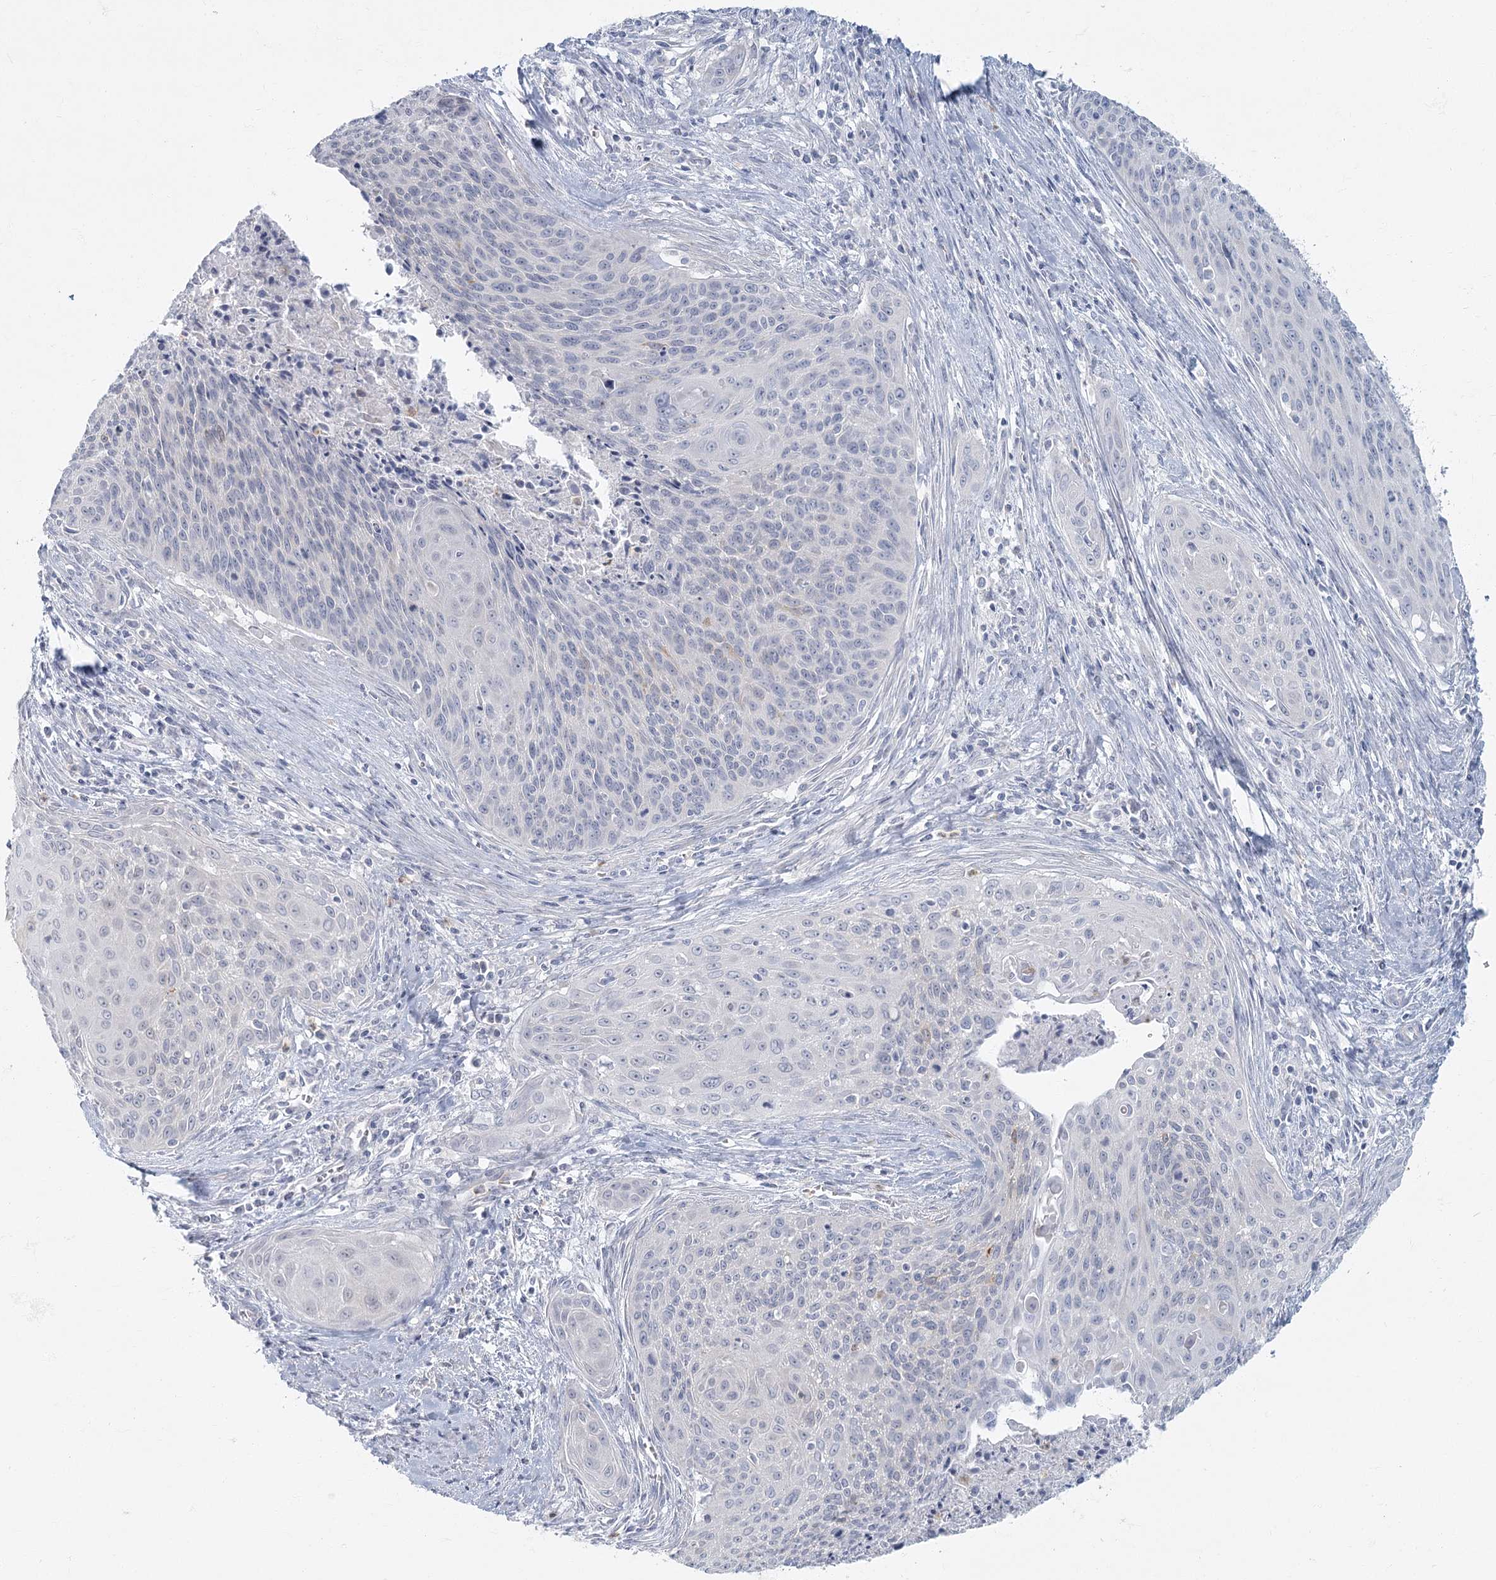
{"staining": {"intensity": "negative", "quantity": "none", "location": "none"}, "tissue": "cervical cancer", "cell_type": "Tumor cells", "image_type": "cancer", "snomed": [{"axis": "morphology", "description": "Squamous cell carcinoma, NOS"}, {"axis": "topography", "description": "Cervix"}], "caption": "A micrograph of human cervical cancer (squamous cell carcinoma) is negative for staining in tumor cells. (DAB immunohistochemistry (IHC), high magnification).", "gene": "FAM110C", "patient": {"sex": "female", "age": 55}}